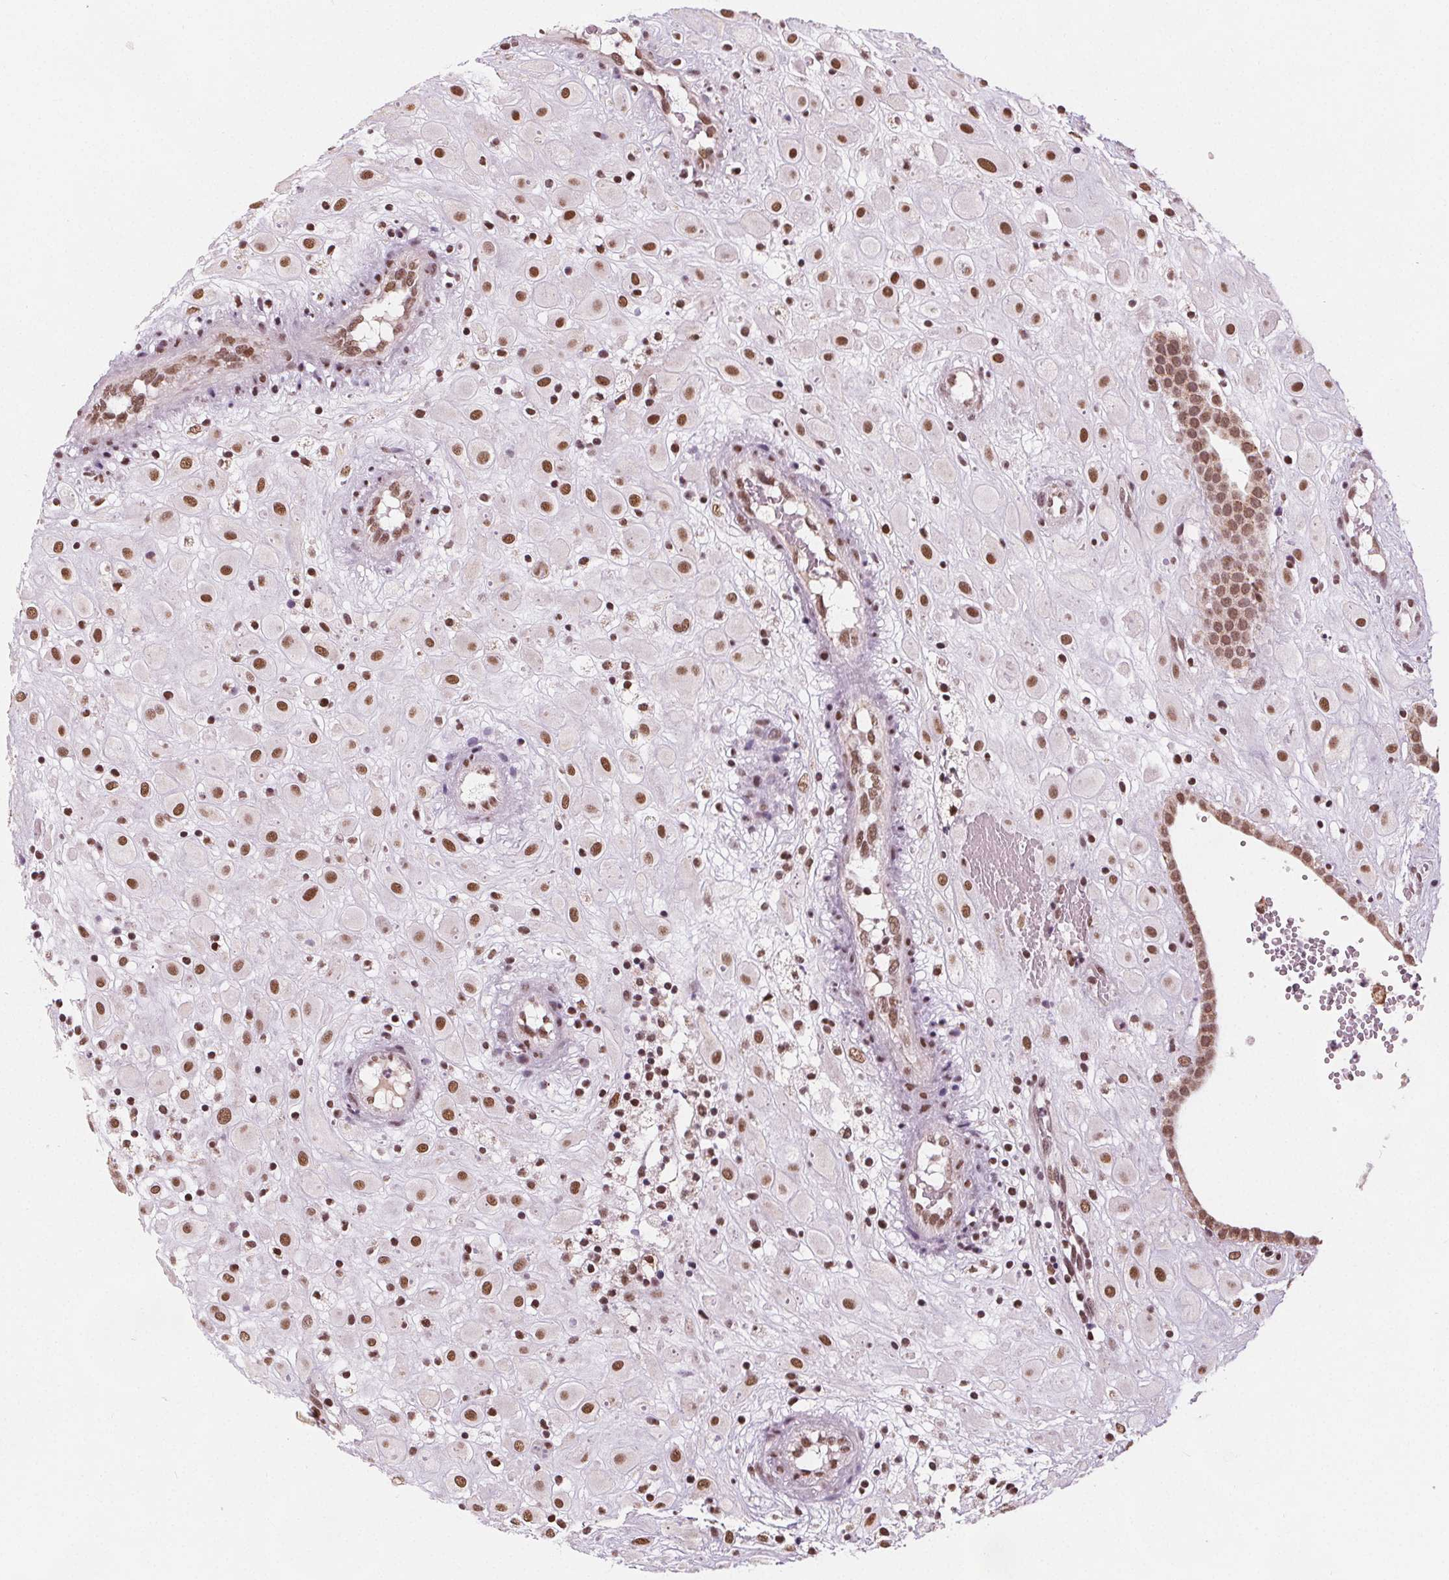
{"staining": {"intensity": "moderate", "quantity": ">75%", "location": "nuclear"}, "tissue": "placenta", "cell_type": "Decidual cells", "image_type": "normal", "snomed": [{"axis": "morphology", "description": "Normal tissue, NOS"}, {"axis": "topography", "description": "Placenta"}], "caption": "Moderate nuclear protein positivity is present in approximately >75% of decidual cells in placenta. Using DAB (3,3'-diaminobenzidine) (brown) and hematoxylin (blue) stains, captured at high magnification using brightfield microscopy.", "gene": "DPM2", "patient": {"sex": "female", "age": 24}}